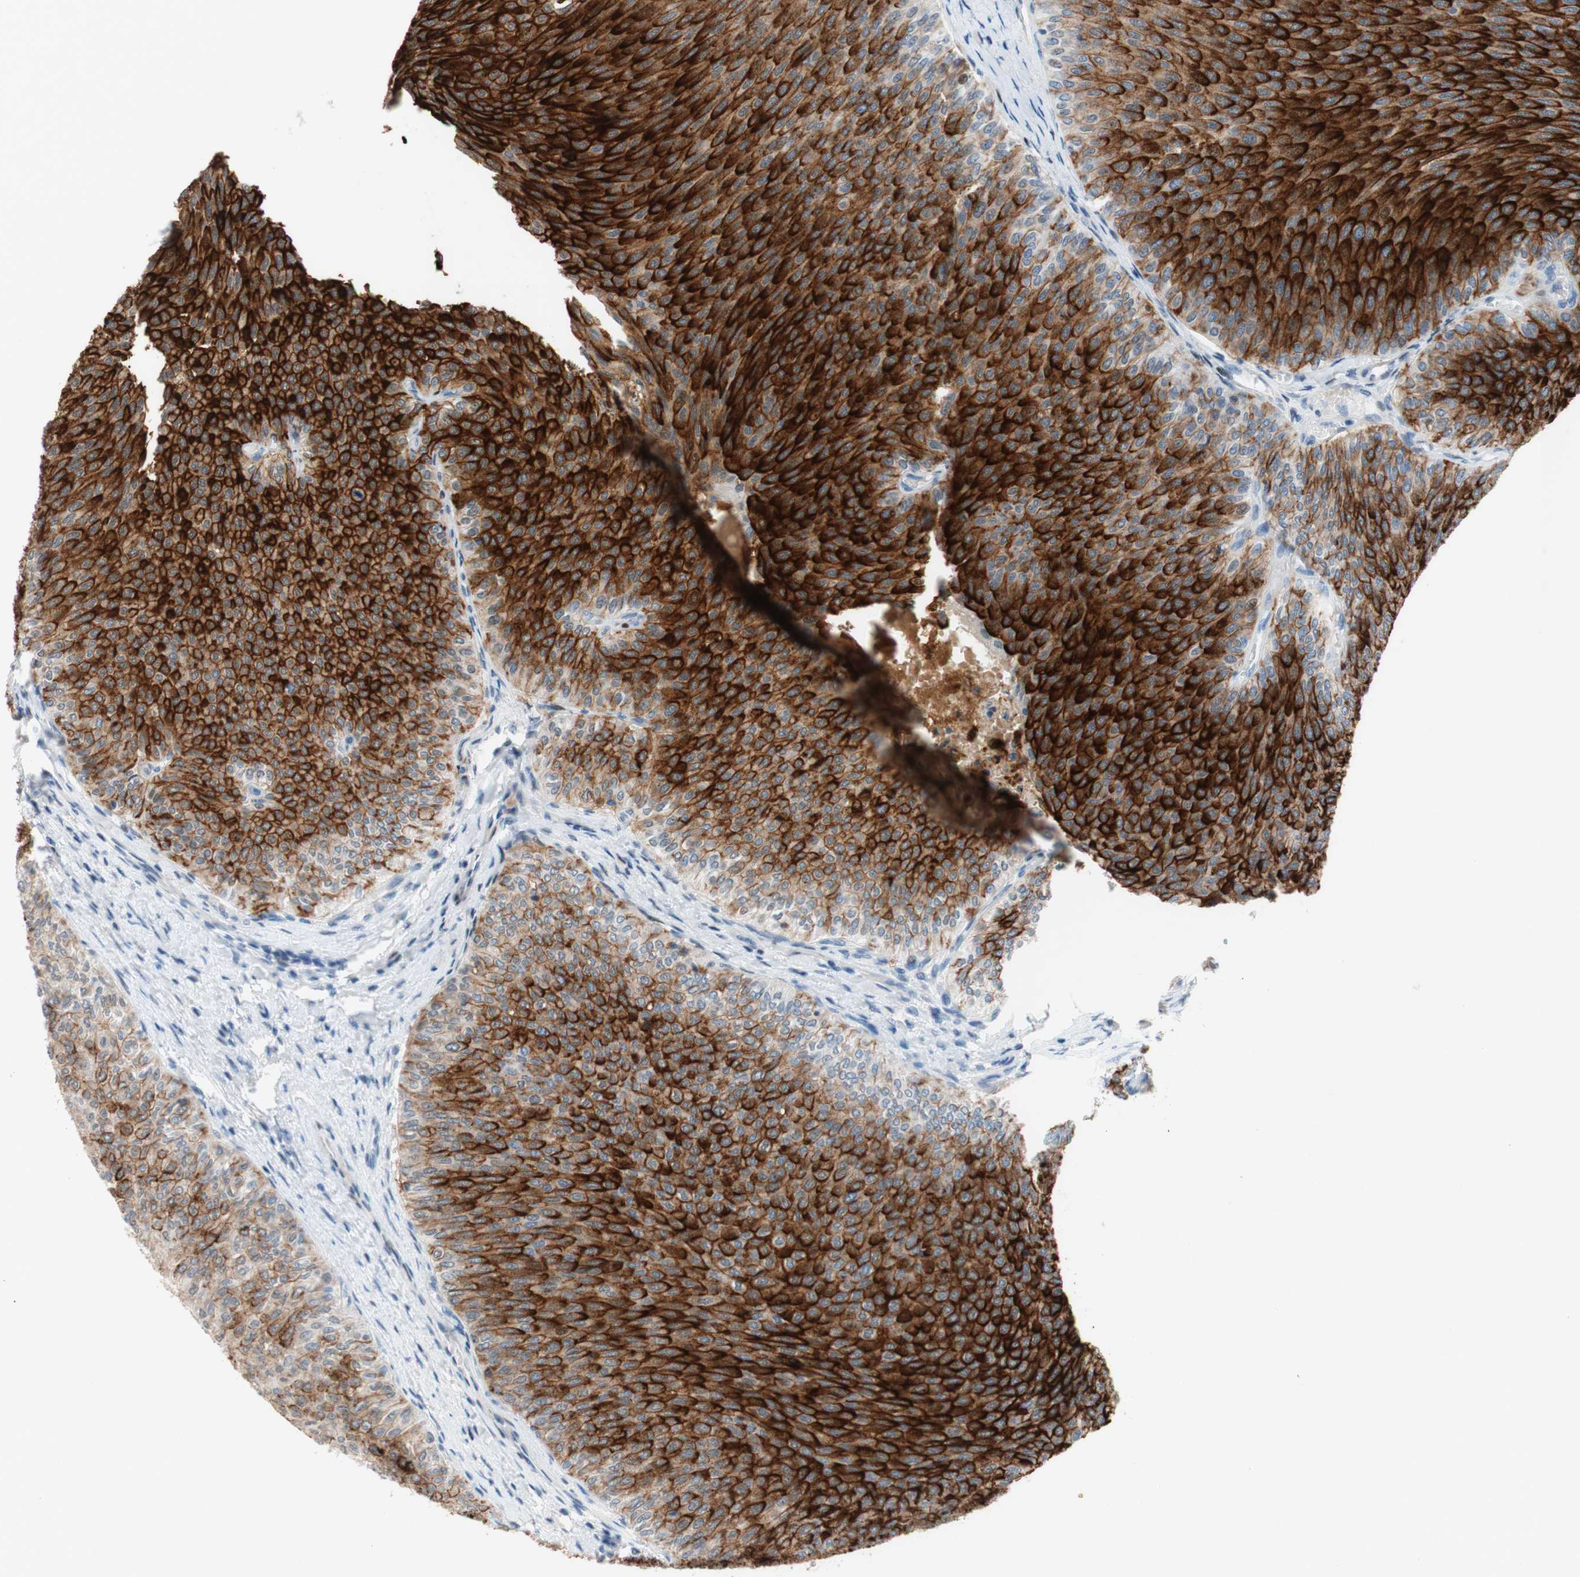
{"staining": {"intensity": "strong", "quantity": ">75%", "location": "cytoplasmic/membranous"}, "tissue": "urothelial cancer", "cell_type": "Tumor cells", "image_type": "cancer", "snomed": [{"axis": "morphology", "description": "Urothelial carcinoma, Low grade"}, {"axis": "topography", "description": "Urinary bladder"}], "caption": "The photomicrograph demonstrates staining of urothelial carcinoma (low-grade), revealing strong cytoplasmic/membranous protein expression (brown color) within tumor cells.", "gene": "POLR2J3", "patient": {"sex": "male", "age": 78}}